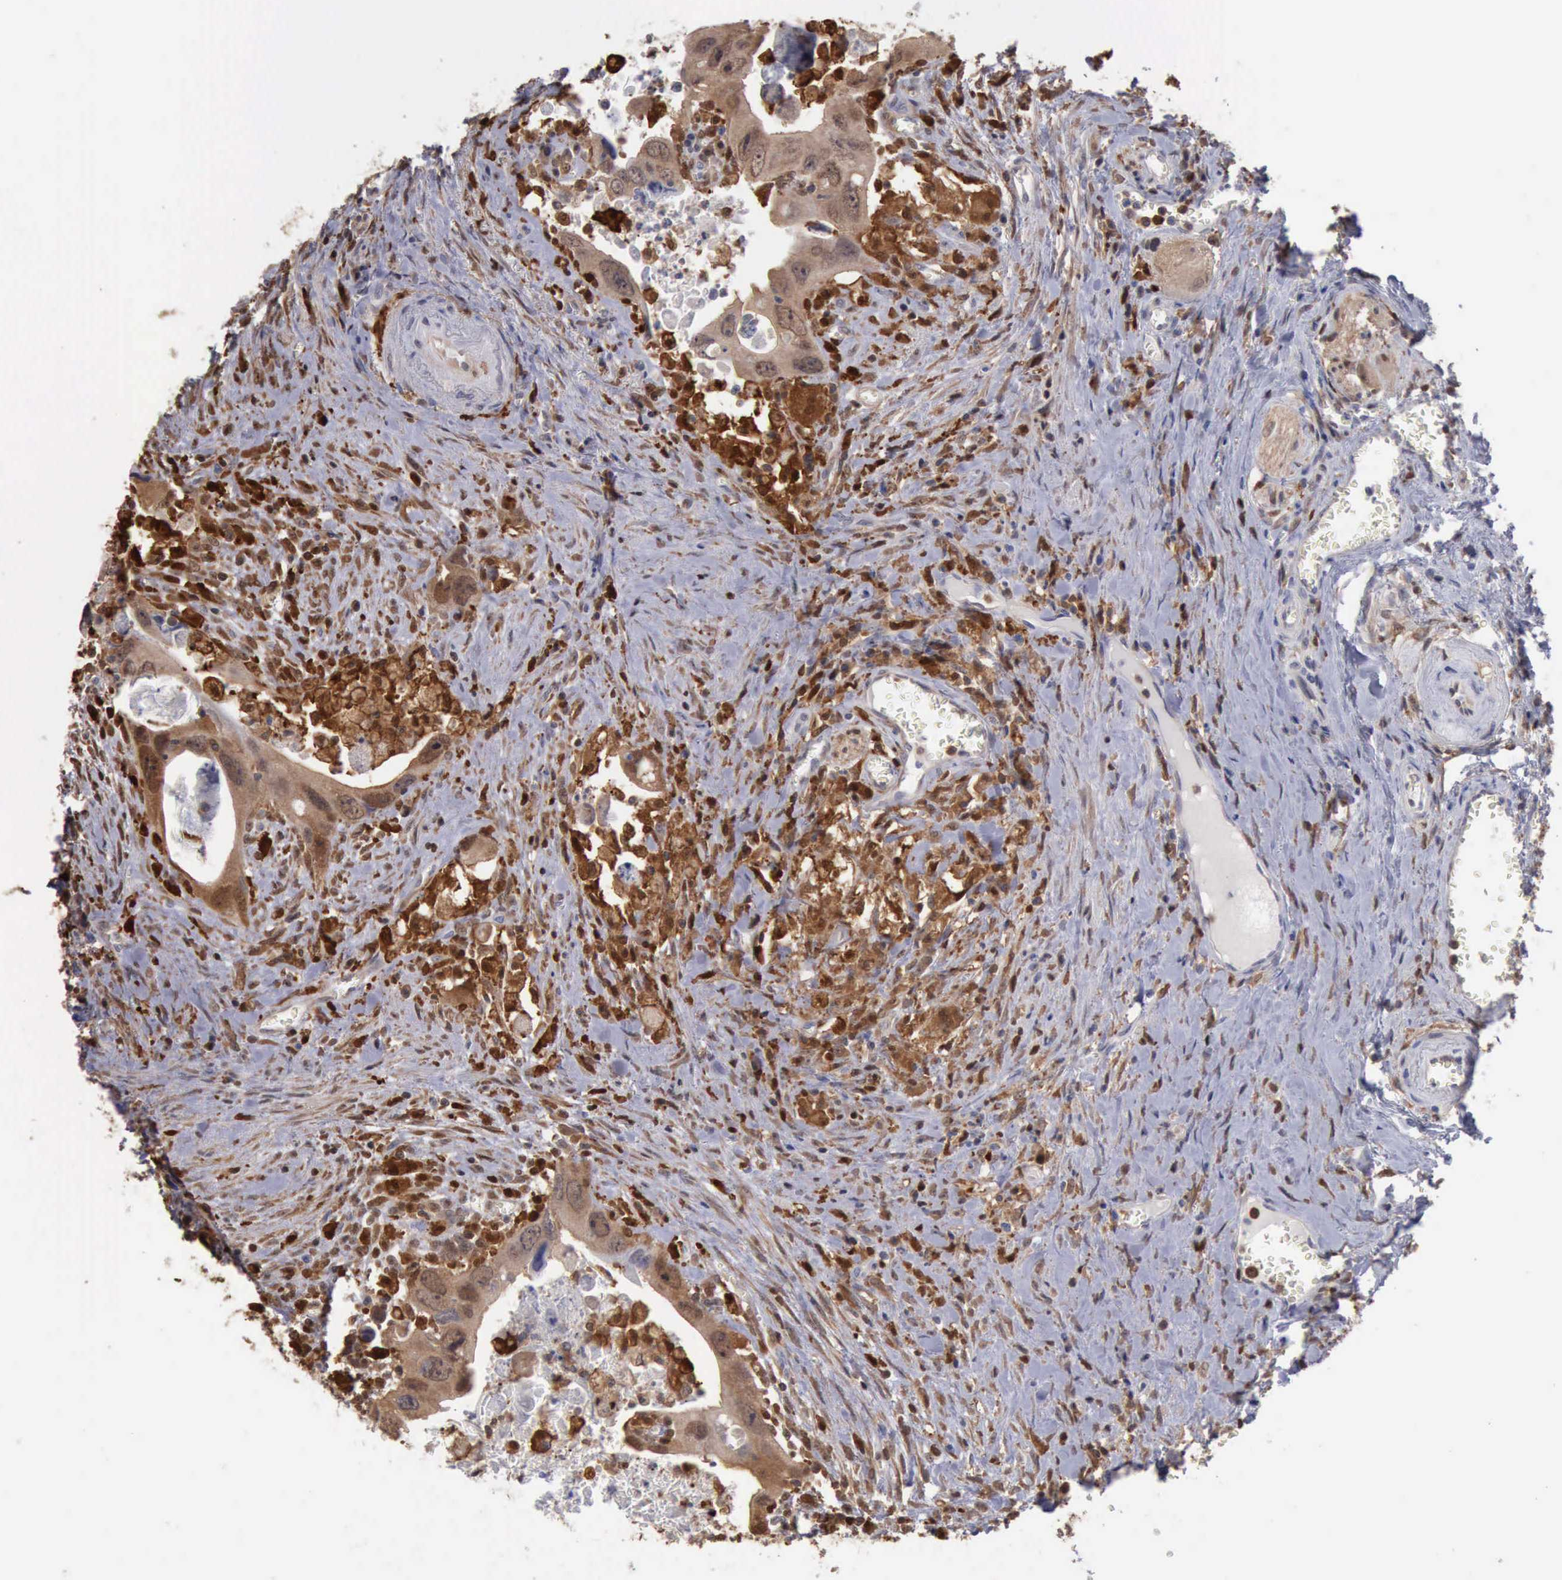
{"staining": {"intensity": "weak", "quantity": ">75%", "location": "cytoplasmic/membranous"}, "tissue": "colorectal cancer", "cell_type": "Tumor cells", "image_type": "cancer", "snomed": [{"axis": "morphology", "description": "Adenocarcinoma, NOS"}, {"axis": "topography", "description": "Rectum"}], "caption": "Weak cytoplasmic/membranous positivity for a protein is appreciated in approximately >75% of tumor cells of colorectal cancer using immunohistochemistry.", "gene": "STAT1", "patient": {"sex": "male", "age": 70}}